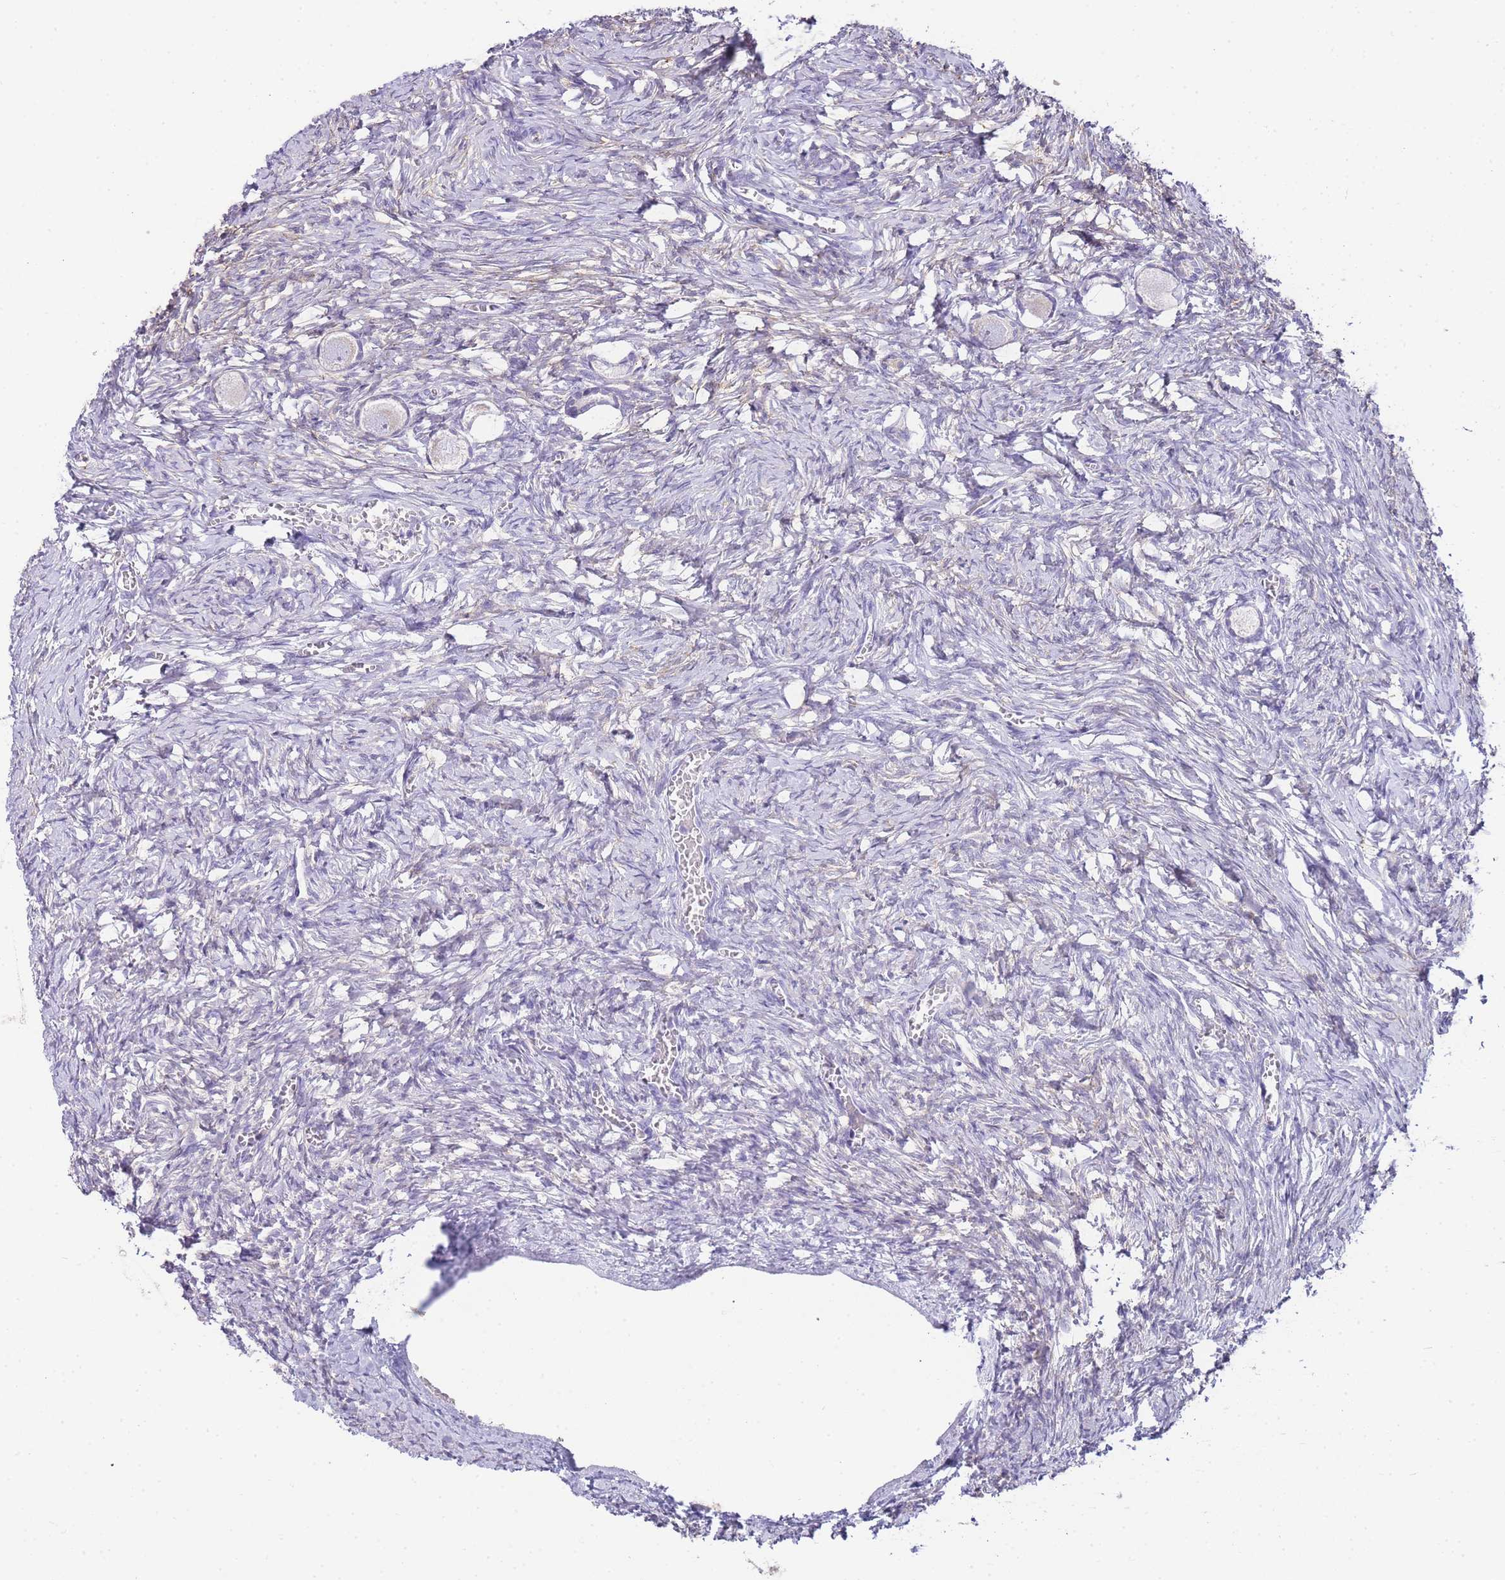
{"staining": {"intensity": "negative", "quantity": "none", "location": "none"}, "tissue": "ovary", "cell_type": "Follicle cells", "image_type": "normal", "snomed": [{"axis": "morphology", "description": "Normal tissue, NOS"}, {"axis": "topography", "description": "Ovary"}], "caption": "This is an immunohistochemistry histopathology image of unremarkable ovary. There is no expression in follicle cells.", "gene": "DPP4", "patient": {"sex": "female", "age": 27}}